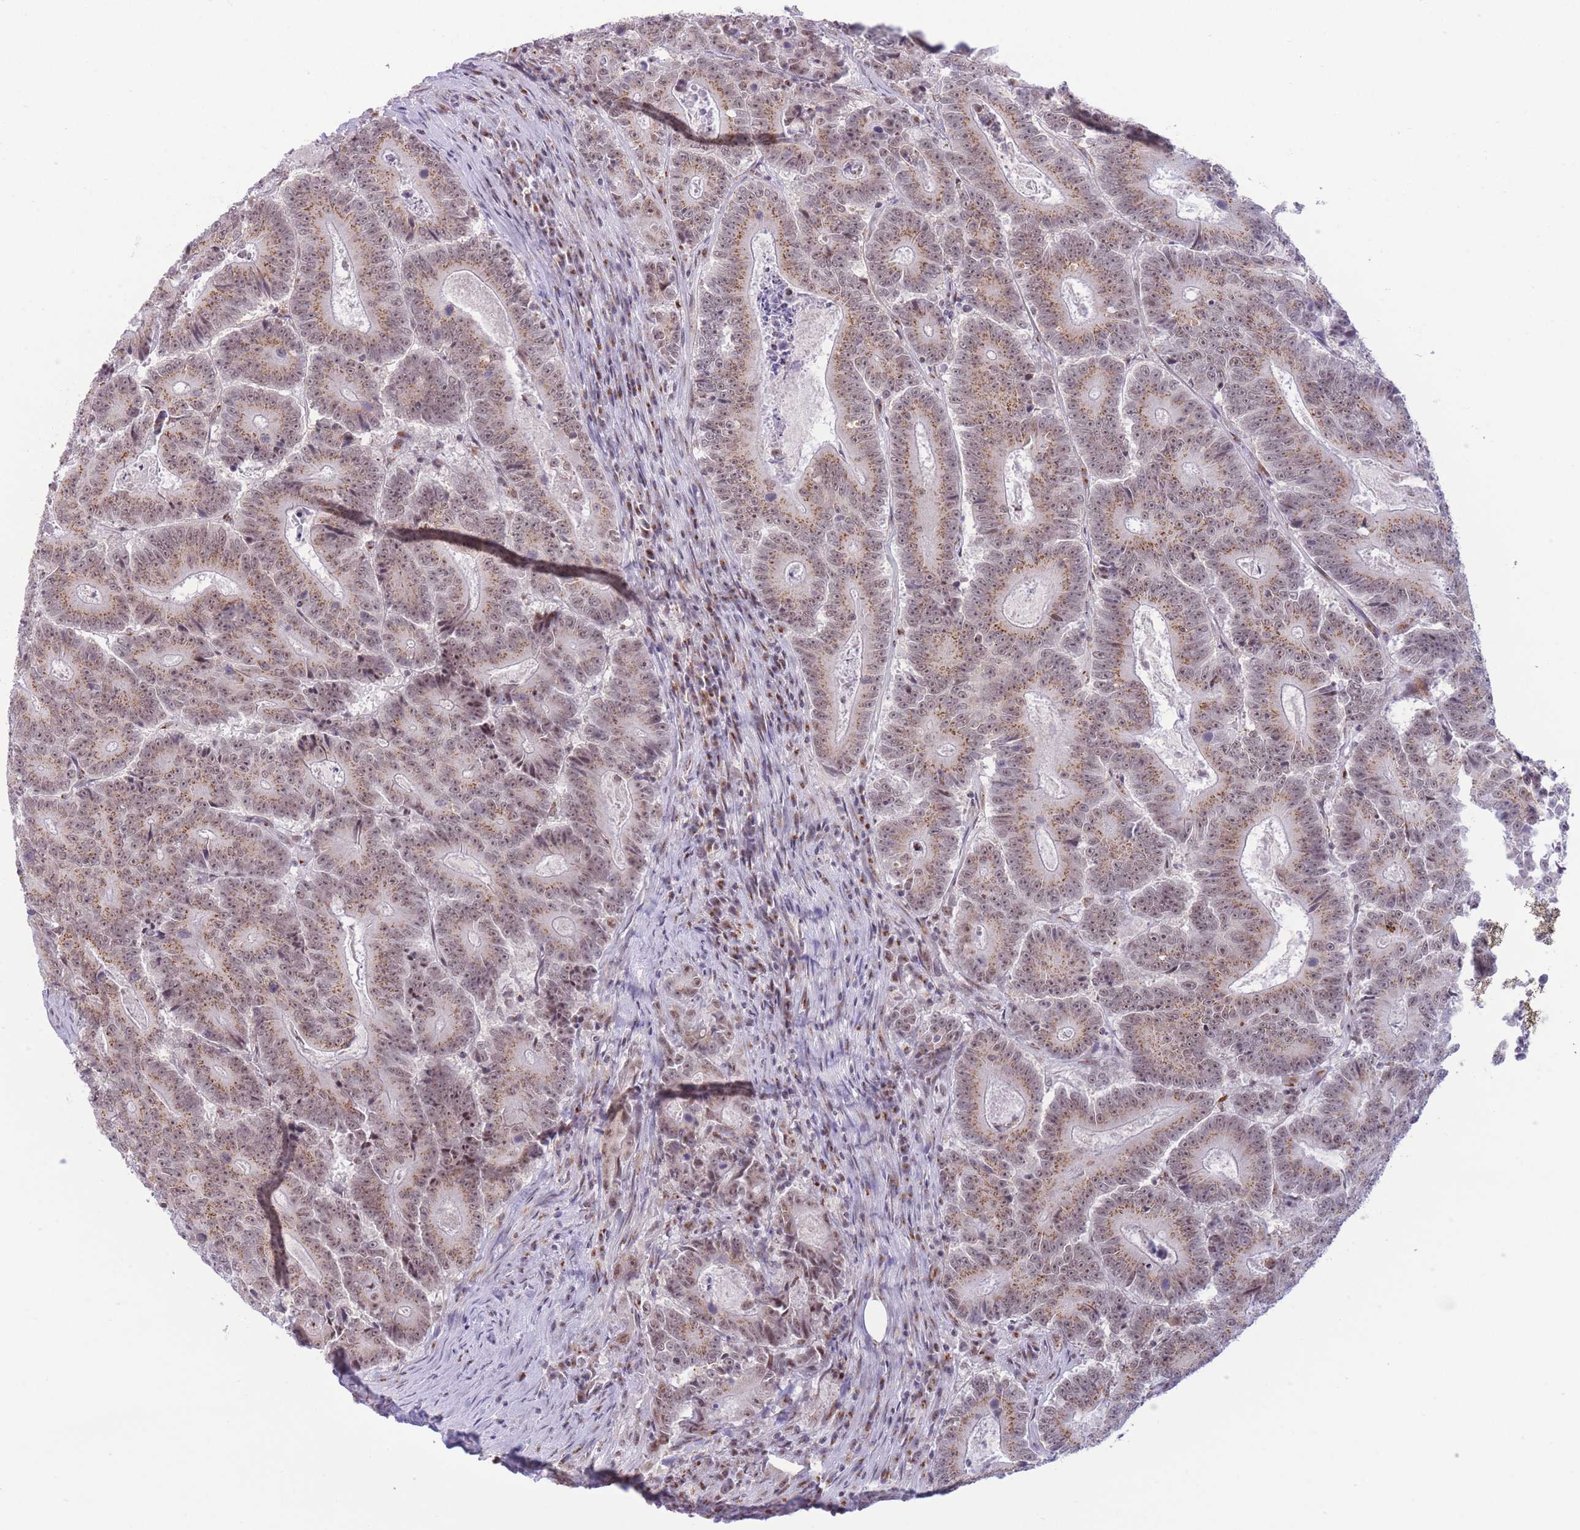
{"staining": {"intensity": "moderate", "quantity": ">75%", "location": "cytoplasmic/membranous,nuclear"}, "tissue": "colorectal cancer", "cell_type": "Tumor cells", "image_type": "cancer", "snomed": [{"axis": "morphology", "description": "Adenocarcinoma, NOS"}, {"axis": "topography", "description": "Colon"}], "caption": "Immunohistochemical staining of colorectal cancer reveals medium levels of moderate cytoplasmic/membranous and nuclear positivity in approximately >75% of tumor cells.", "gene": "INO80C", "patient": {"sex": "male", "age": 83}}